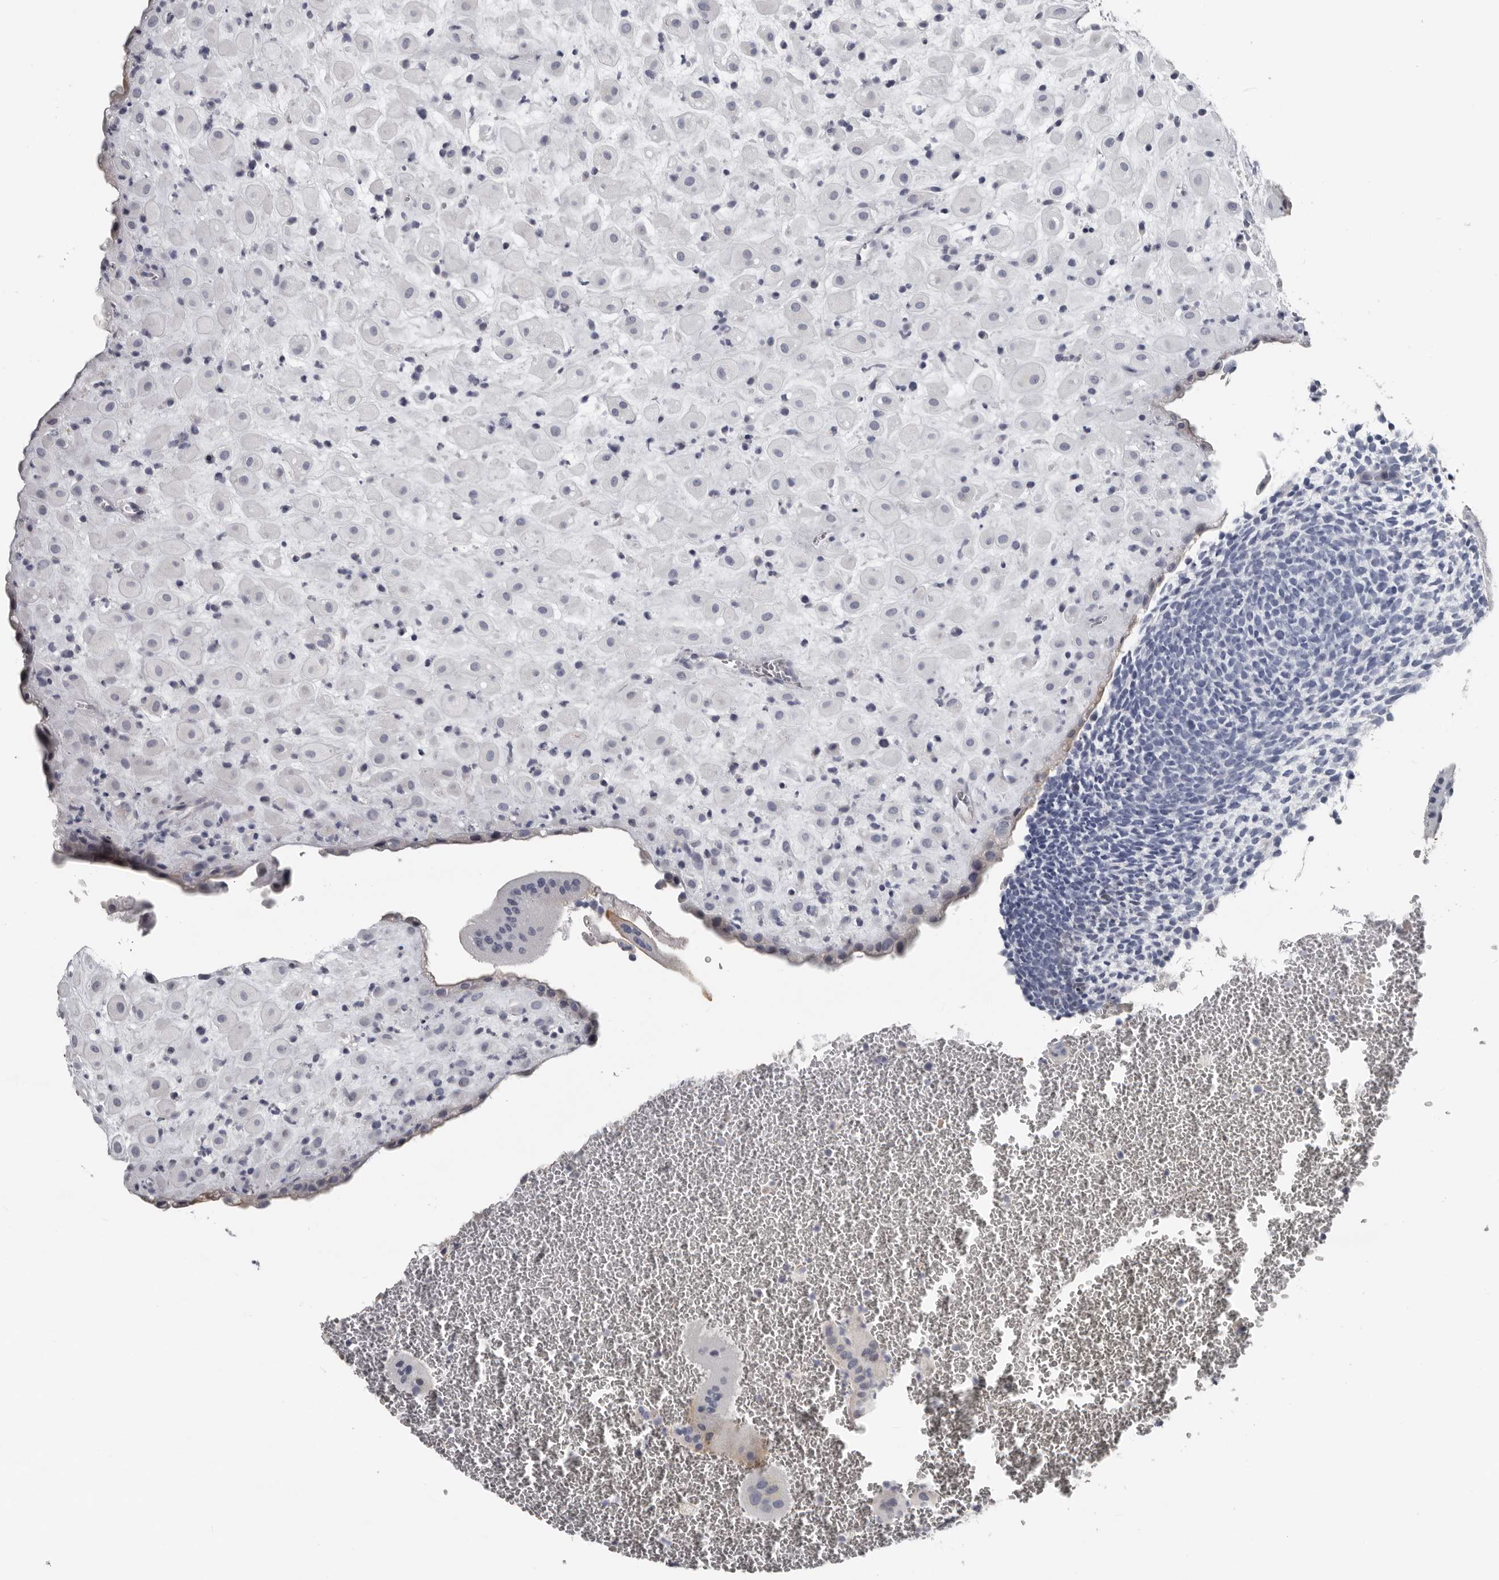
{"staining": {"intensity": "negative", "quantity": "none", "location": "none"}, "tissue": "placenta", "cell_type": "Decidual cells", "image_type": "normal", "snomed": [{"axis": "morphology", "description": "Normal tissue, NOS"}, {"axis": "topography", "description": "Placenta"}], "caption": "High magnification brightfield microscopy of unremarkable placenta stained with DAB (brown) and counterstained with hematoxylin (blue): decidual cells show no significant staining. (Stains: DAB immunohistochemistry with hematoxylin counter stain, Microscopy: brightfield microscopy at high magnification).", "gene": "FABP7", "patient": {"sex": "female", "age": 35}}